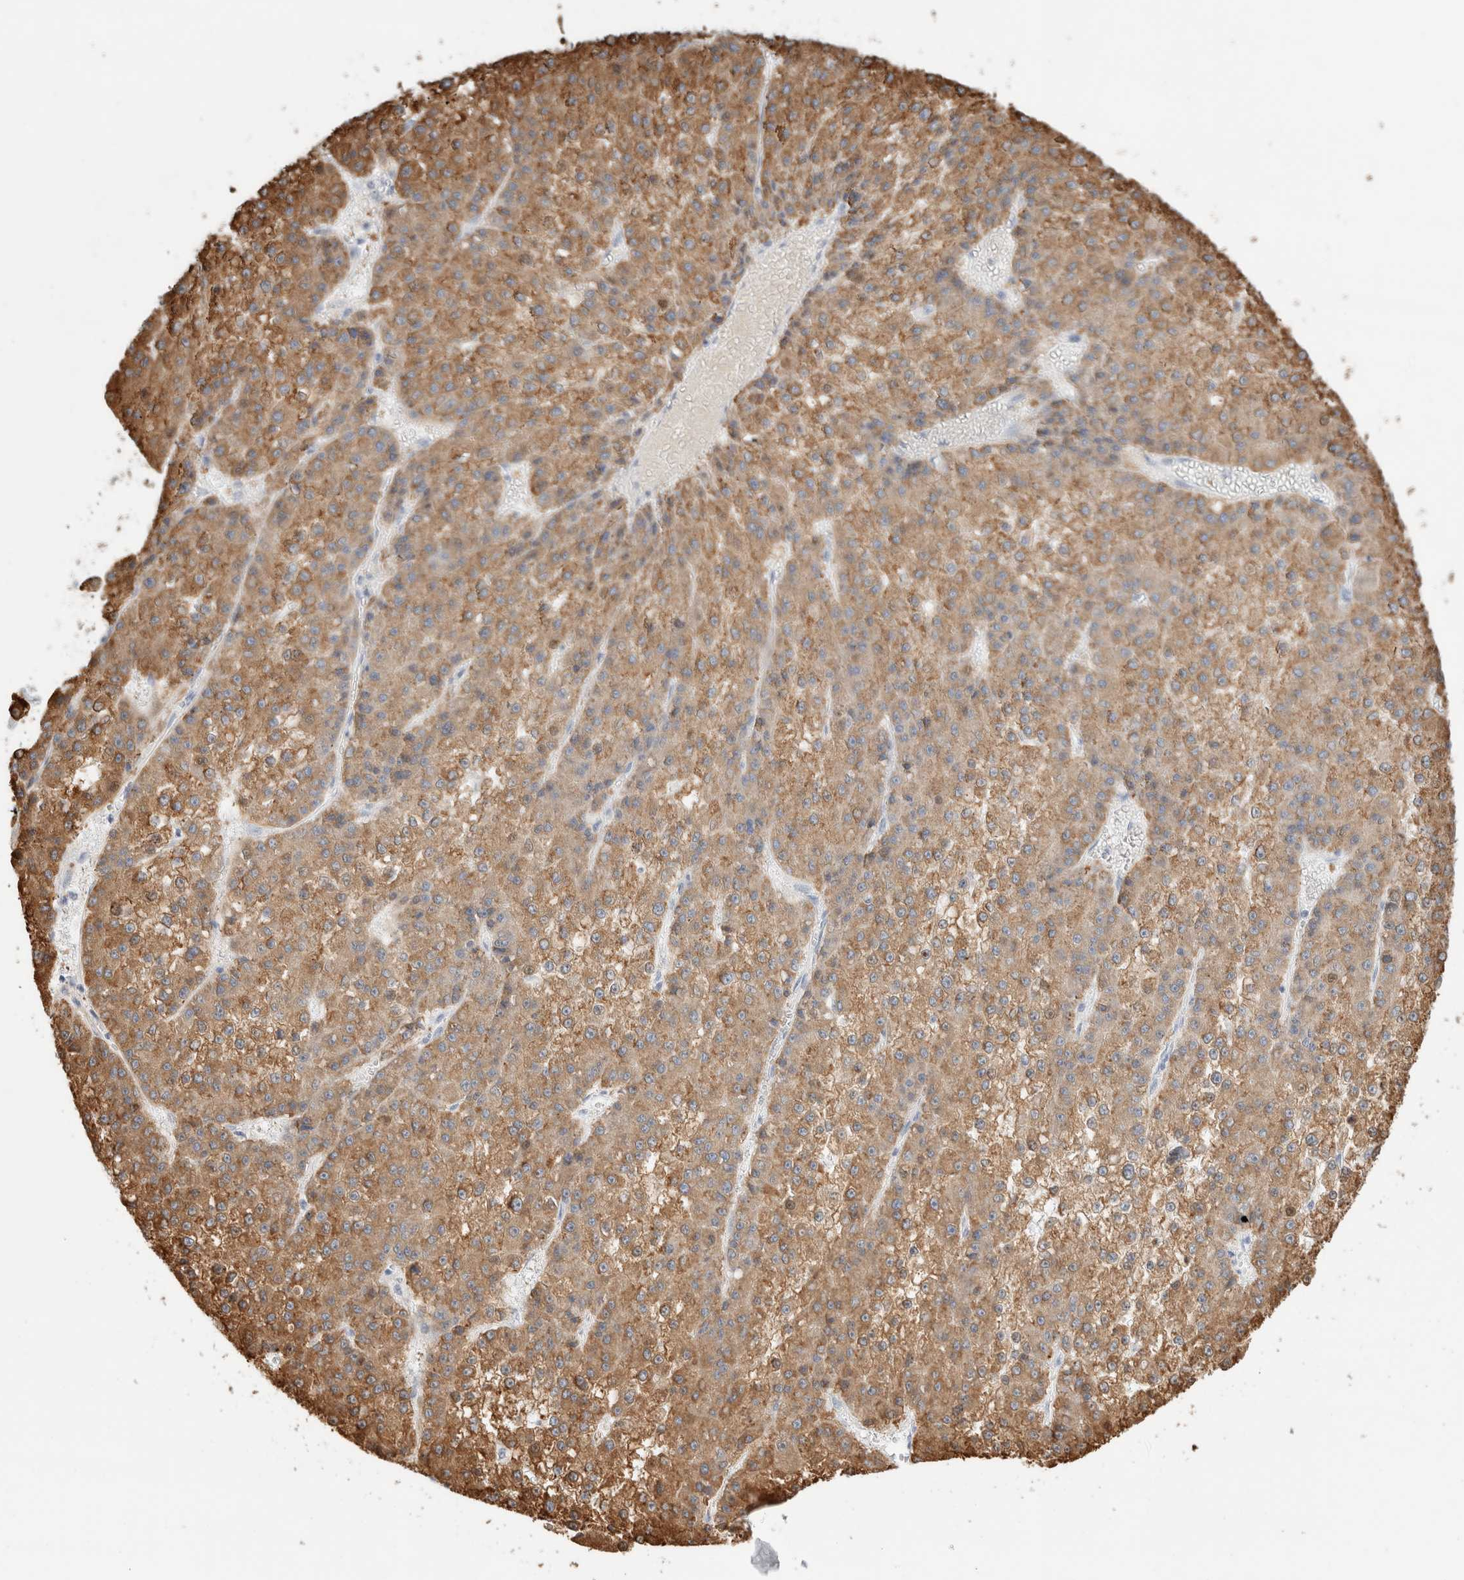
{"staining": {"intensity": "moderate", "quantity": ">75%", "location": "cytoplasmic/membranous"}, "tissue": "liver cancer", "cell_type": "Tumor cells", "image_type": "cancer", "snomed": [{"axis": "morphology", "description": "Carcinoma, Hepatocellular, NOS"}, {"axis": "topography", "description": "Liver"}], "caption": "Immunohistochemistry photomicrograph of neoplastic tissue: liver cancer stained using IHC displays medium levels of moderate protein expression localized specifically in the cytoplasmic/membranous of tumor cells, appearing as a cytoplasmic/membranous brown color.", "gene": "MUC15", "patient": {"sex": "female", "age": 73}}